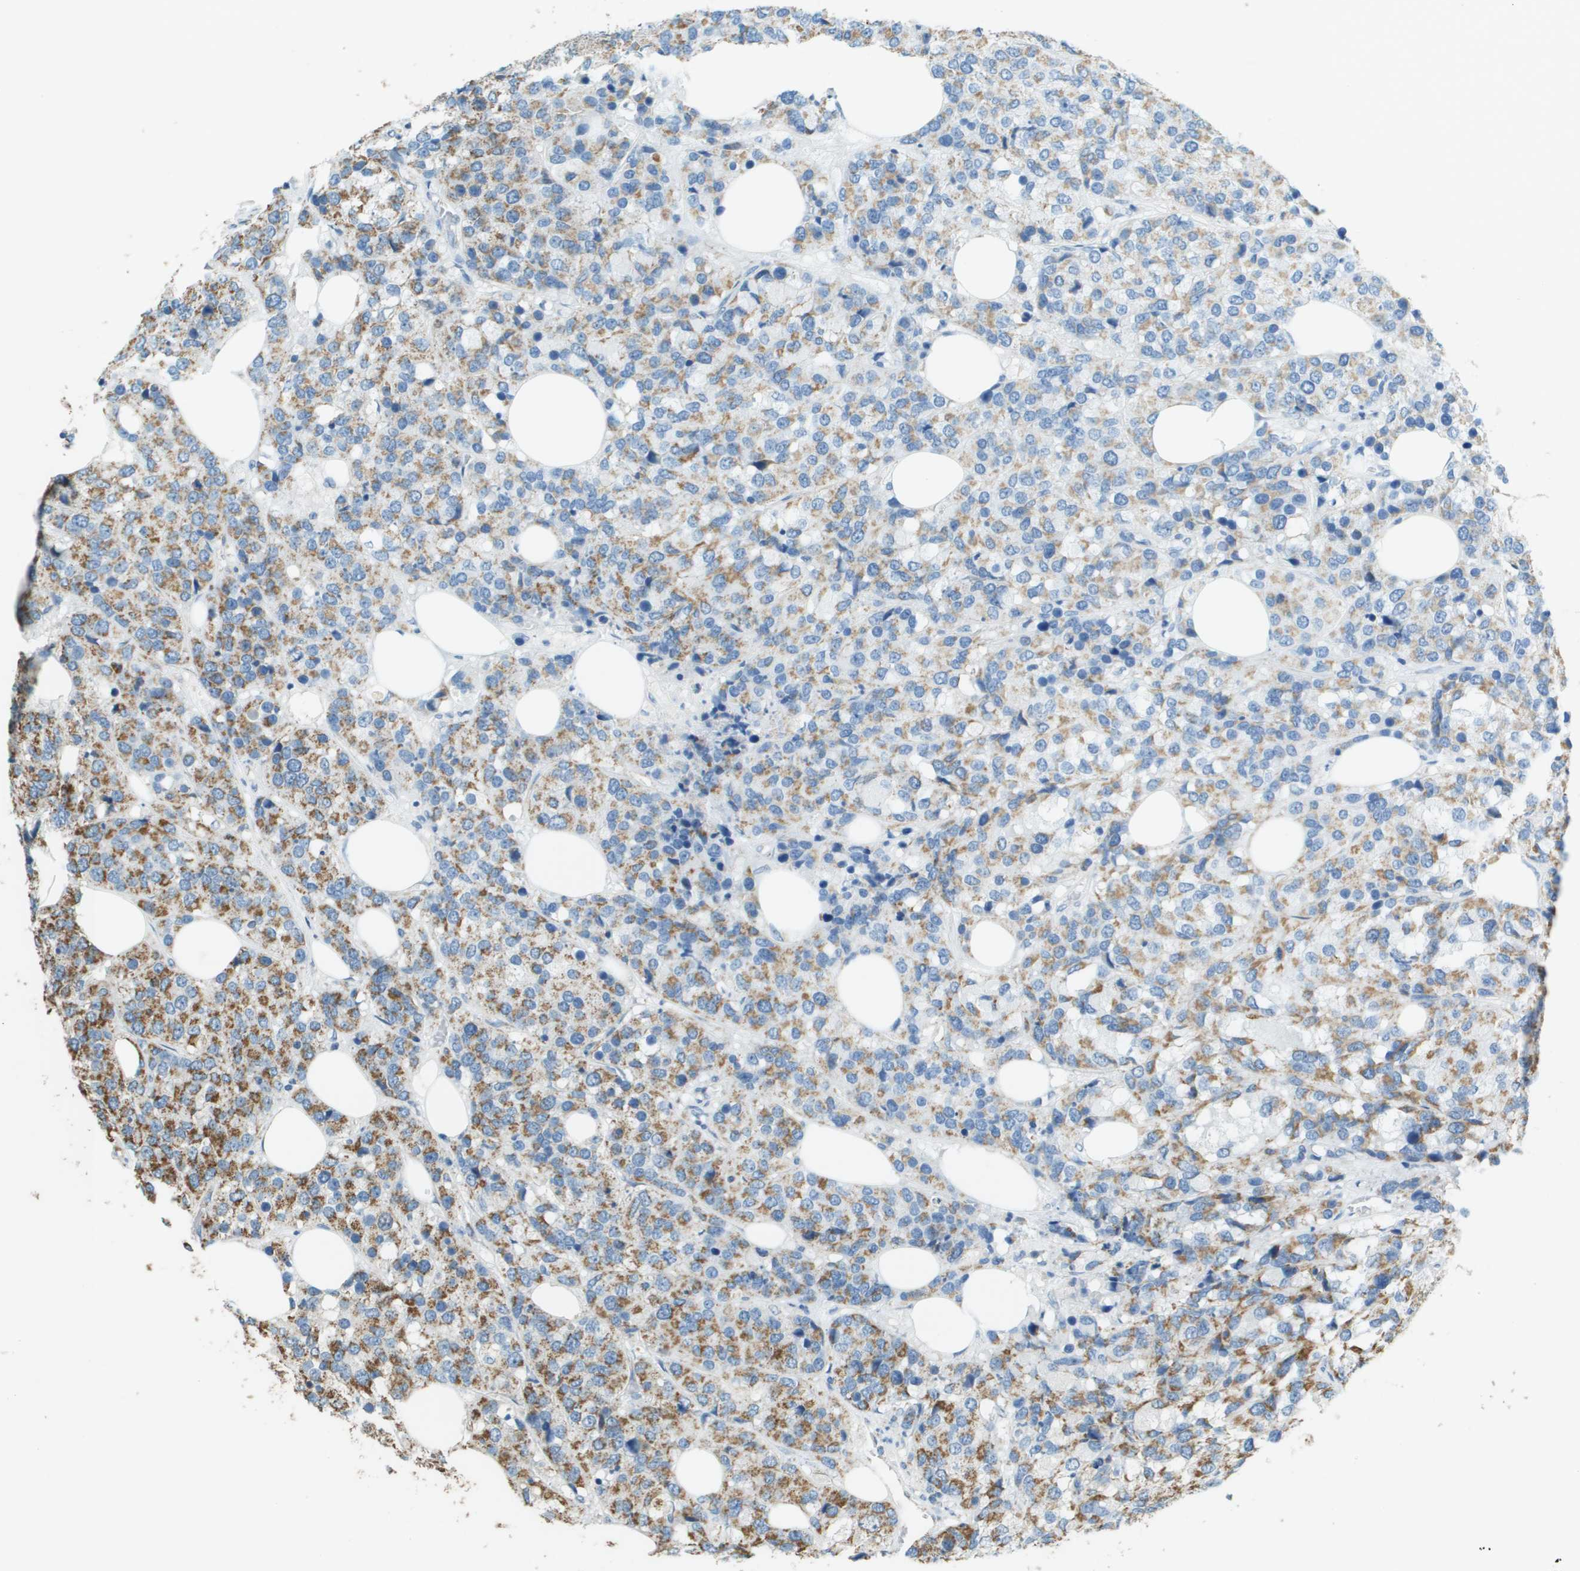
{"staining": {"intensity": "moderate", "quantity": ">75%", "location": "cytoplasmic/membranous"}, "tissue": "breast cancer", "cell_type": "Tumor cells", "image_type": "cancer", "snomed": [{"axis": "morphology", "description": "Lobular carcinoma"}, {"axis": "topography", "description": "Breast"}], "caption": "A photomicrograph showing moderate cytoplasmic/membranous staining in about >75% of tumor cells in breast cancer (lobular carcinoma), as visualized by brown immunohistochemical staining.", "gene": "FH", "patient": {"sex": "female", "age": 59}}